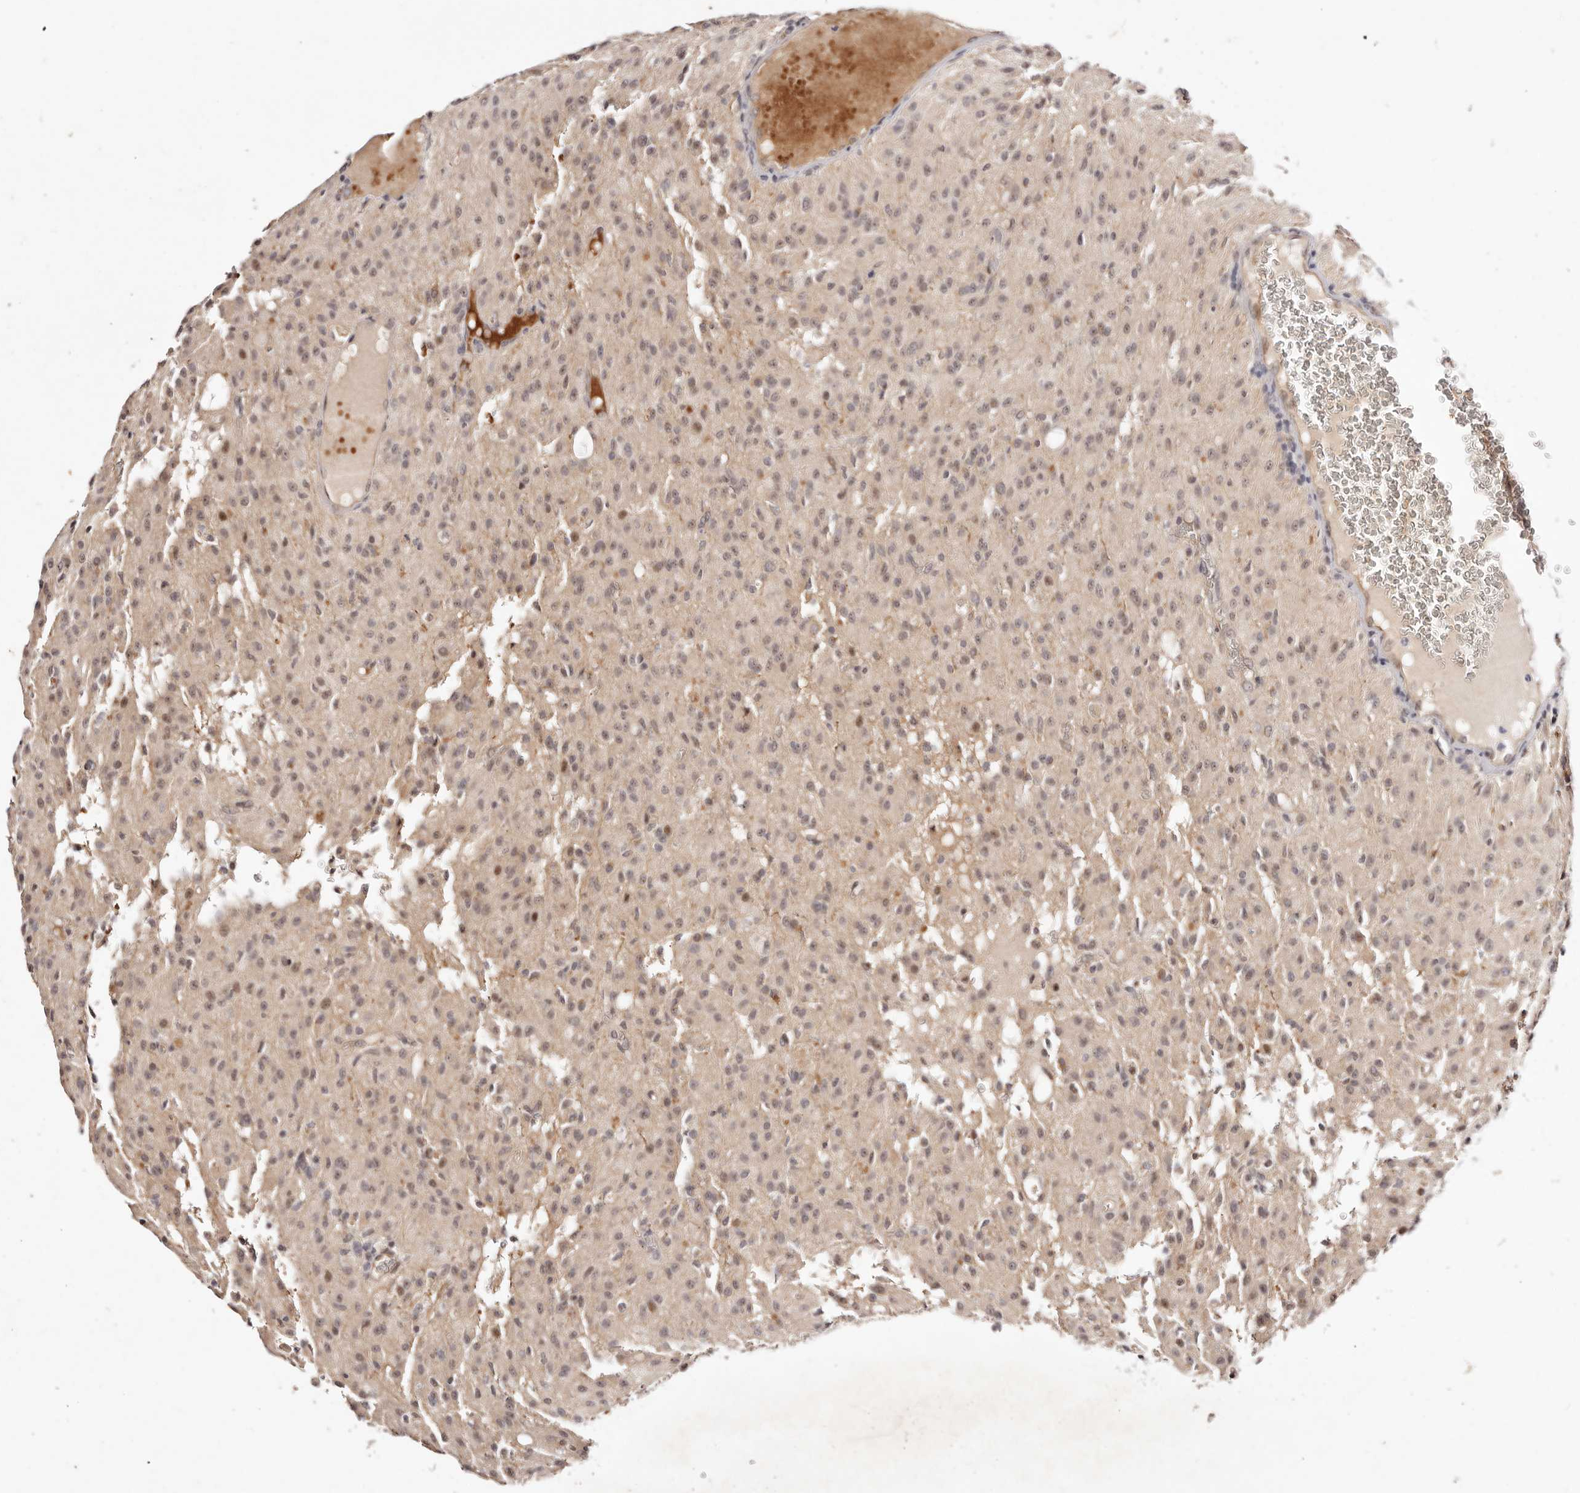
{"staining": {"intensity": "weak", "quantity": "25%-75%", "location": "nuclear"}, "tissue": "glioma", "cell_type": "Tumor cells", "image_type": "cancer", "snomed": [{"axis": "morphology", "description": "Glioma, malignant, High grade"}, {"axis": "topography", "description": "Brain"}], "caption": "Weak nuclear expression for a protein is seen in about 25%-75% of tumor cells of malignant glioma (high-grade) using immunohistochemistry.", "gene": "WRN", "patient": {"sex": "female", "age": 59}}